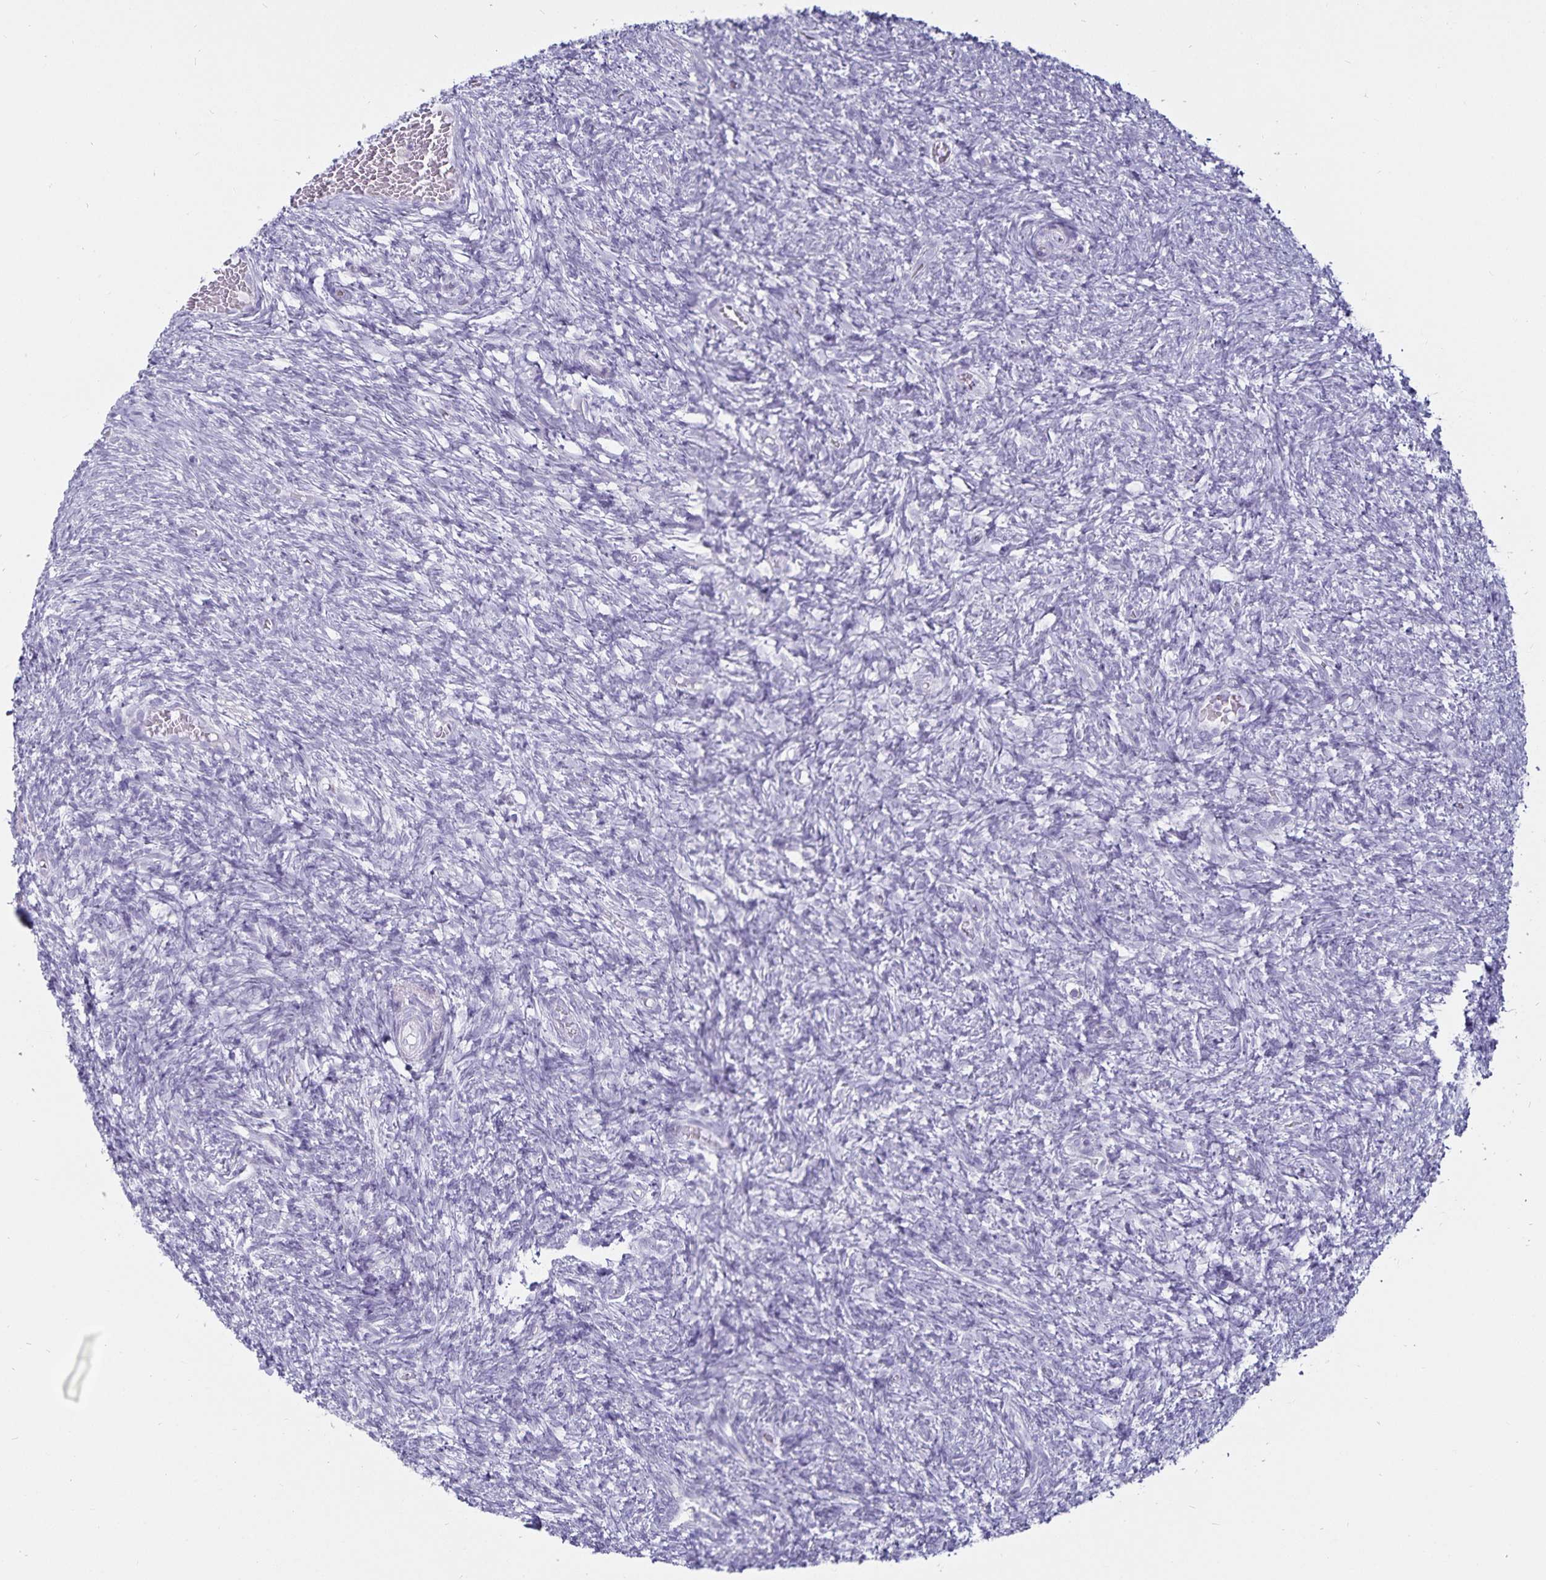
{"staining": {"intensity": "negative", "quantity": "none", "location": "none"}, "tissue": "ovary", "cell_type": "Follicle cells", "image_type": "normal", "snomed": [{"axis": "morphology", "description": "Normal tissue, NOS"}, {"axis": "topography", "description": "Ovary"}], "caption": "Follicle cells show no significant protein positivity in benign ovary. (Brightfield microscopy of DAB immunohistochemistry (IHC) at high magnification).", "gene": "DEFA6", "patient": {"sex": "female", "age": 39}}